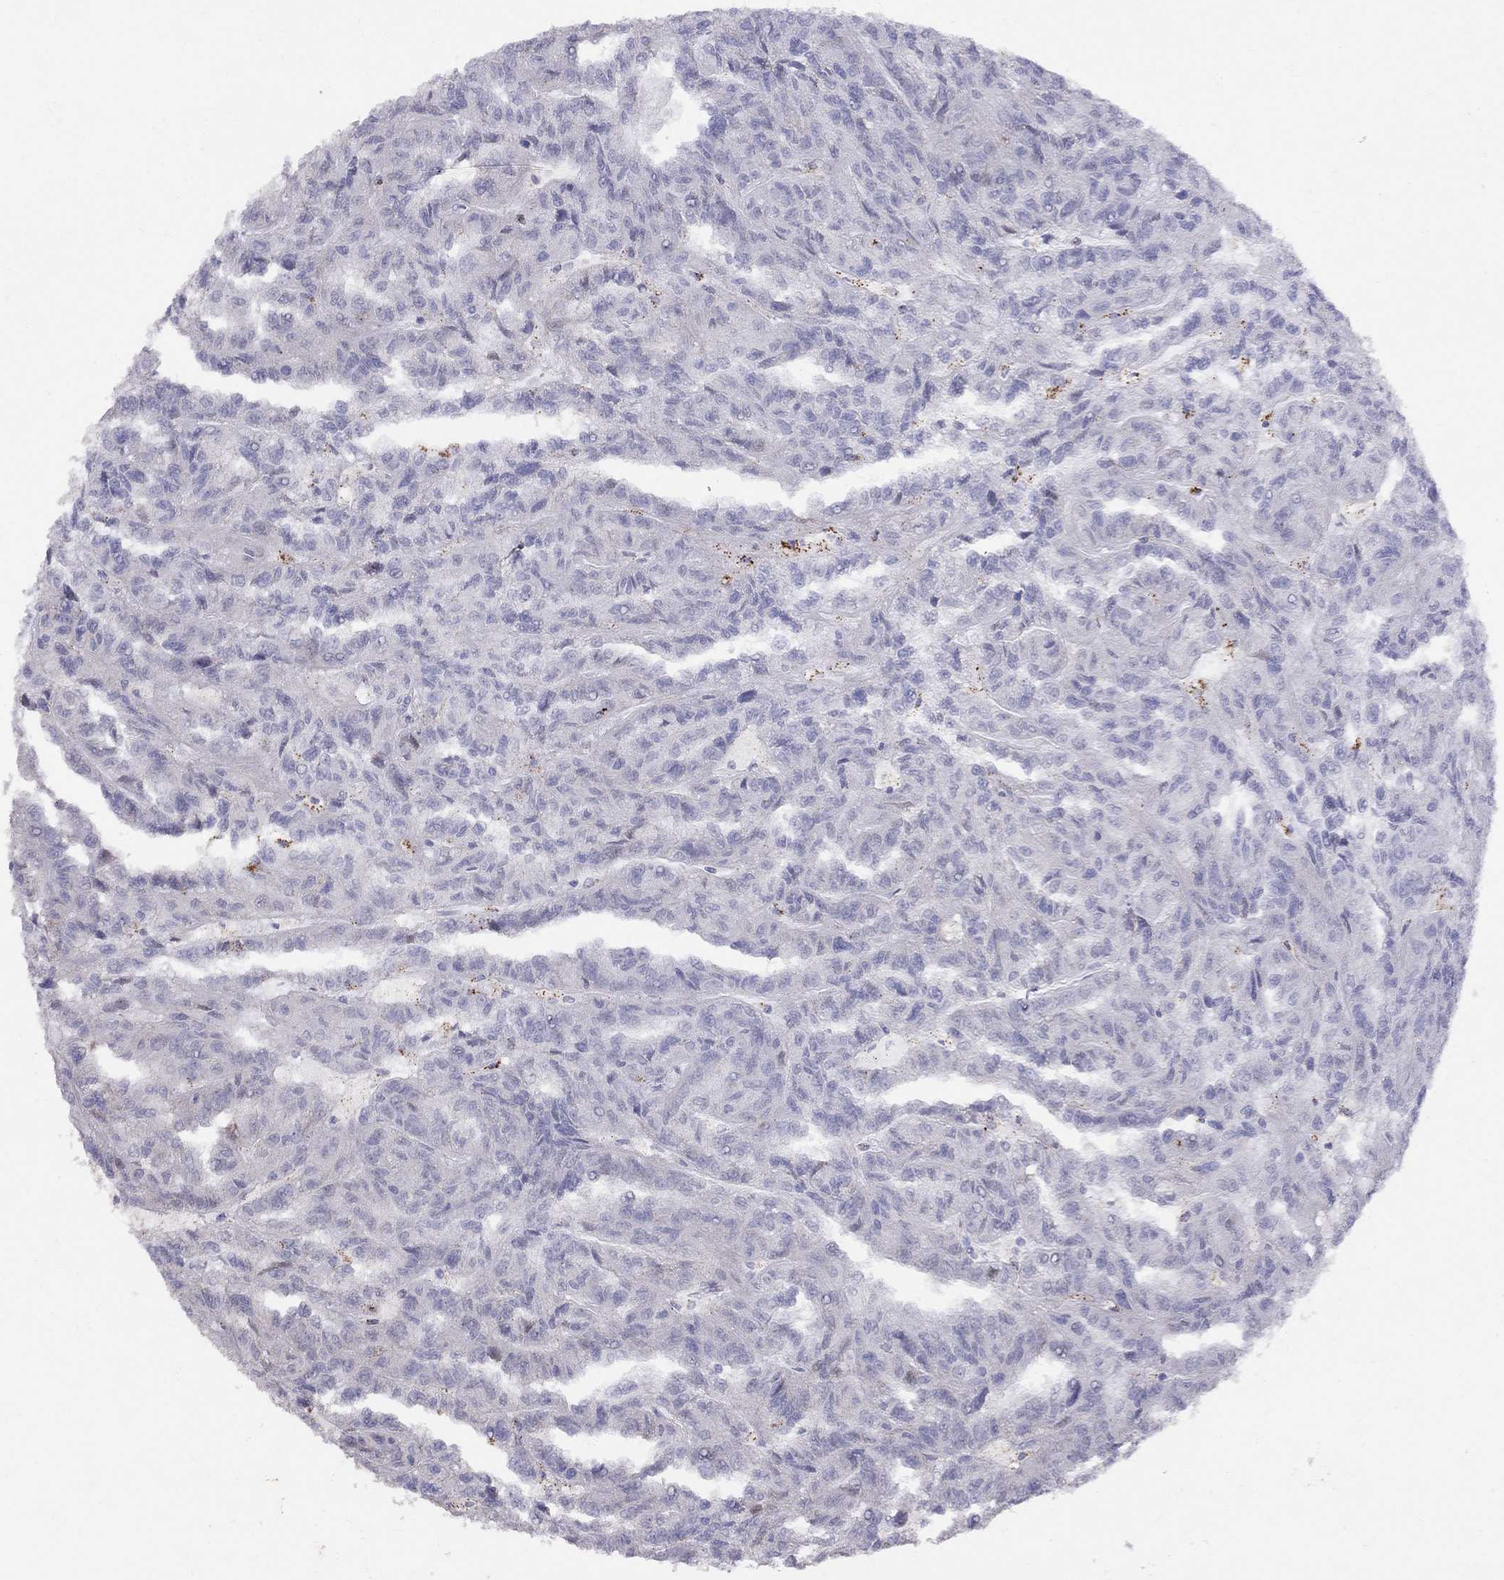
{"staining": {"intensity": "negative", "quantity": "none", "location": "none"}, "tissue": "renal cancer", "cell_type": "Tumor cells", "image_type": "cancer", "snomed": [{"axis": "morphology", "description": "Adenocarcinoma, NOS"}, {"axis": "topography", "description": "Kidney"}], "caption": "This is an immunohistochemistry histopathology image of adenocarcinoma (renal). There is no positivity in tumor cells.", "gene": "MAGEB4", "patient": {"sex": "male", "age": 79}}